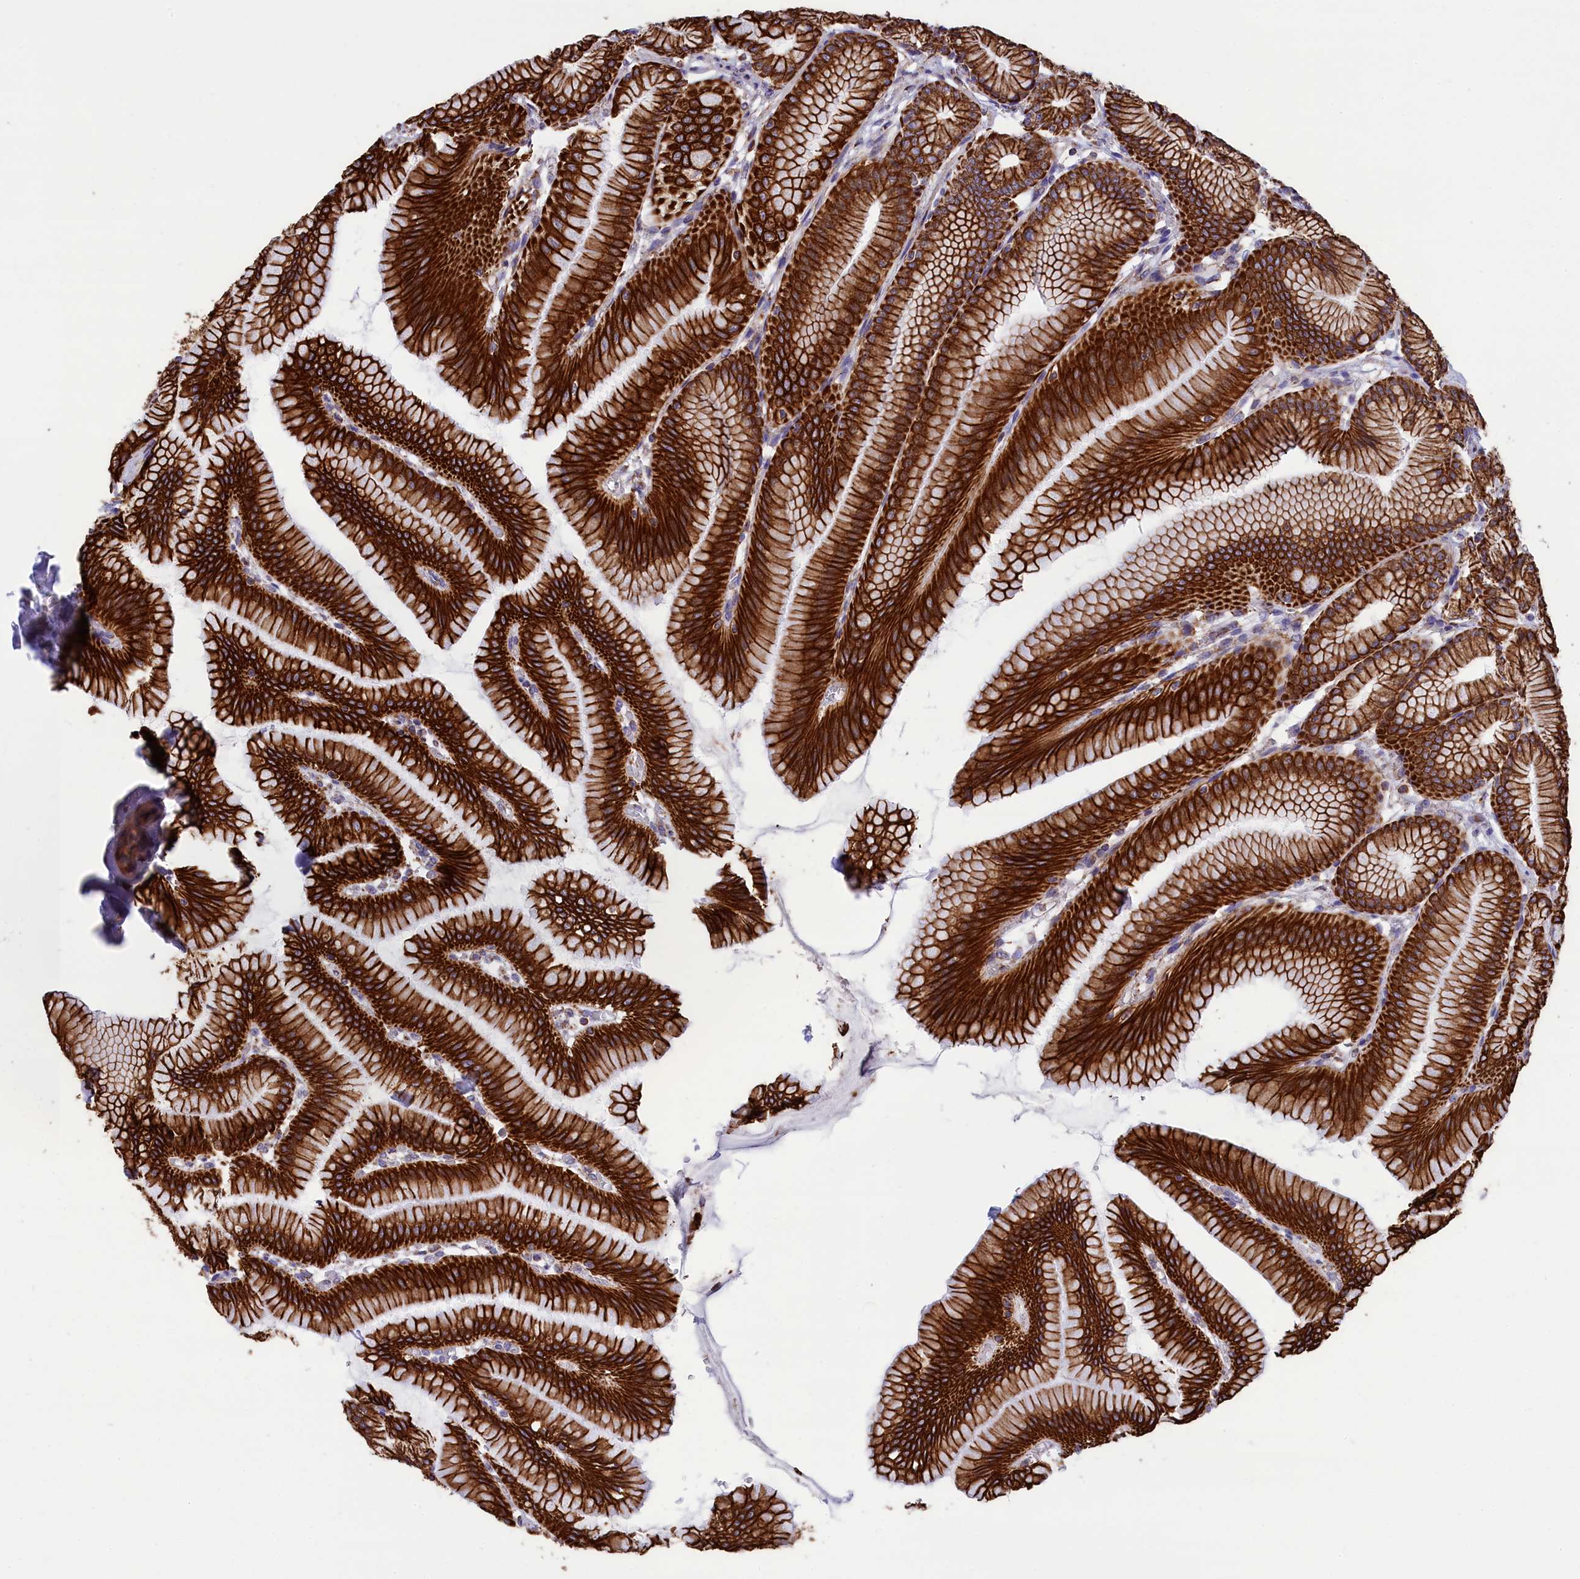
{"staining": {"intensity": "strong", "quantity": ">75%", "location": "cytoplasmic/membranous"}, "tissue": "stomach", "cell_type": "Glandular cells", "image_type": "normal", "snomed": [{"axis": "morphology", "description": "Normal tissue, NOS"}, {"axis": "morphology", "description": "Adenocarcinoma, NOS"}, {"axis": "morphology", "description": "Adenocarcinoma, High grade"}, {"axis": "topography", "description": "Stomach, upper"}, {"axis": "topography", "description": "Stomach"}], "caption": "A high amount of strong cytoplasmic/membranous expression is appreciated in approximately >75% of glandular cells in benign stomach. Immunohistochemistry stains the protein in brown and the nuclei are stained blue.", "gene": "GATB", "patient": {"sex": "female", "age": 65}}